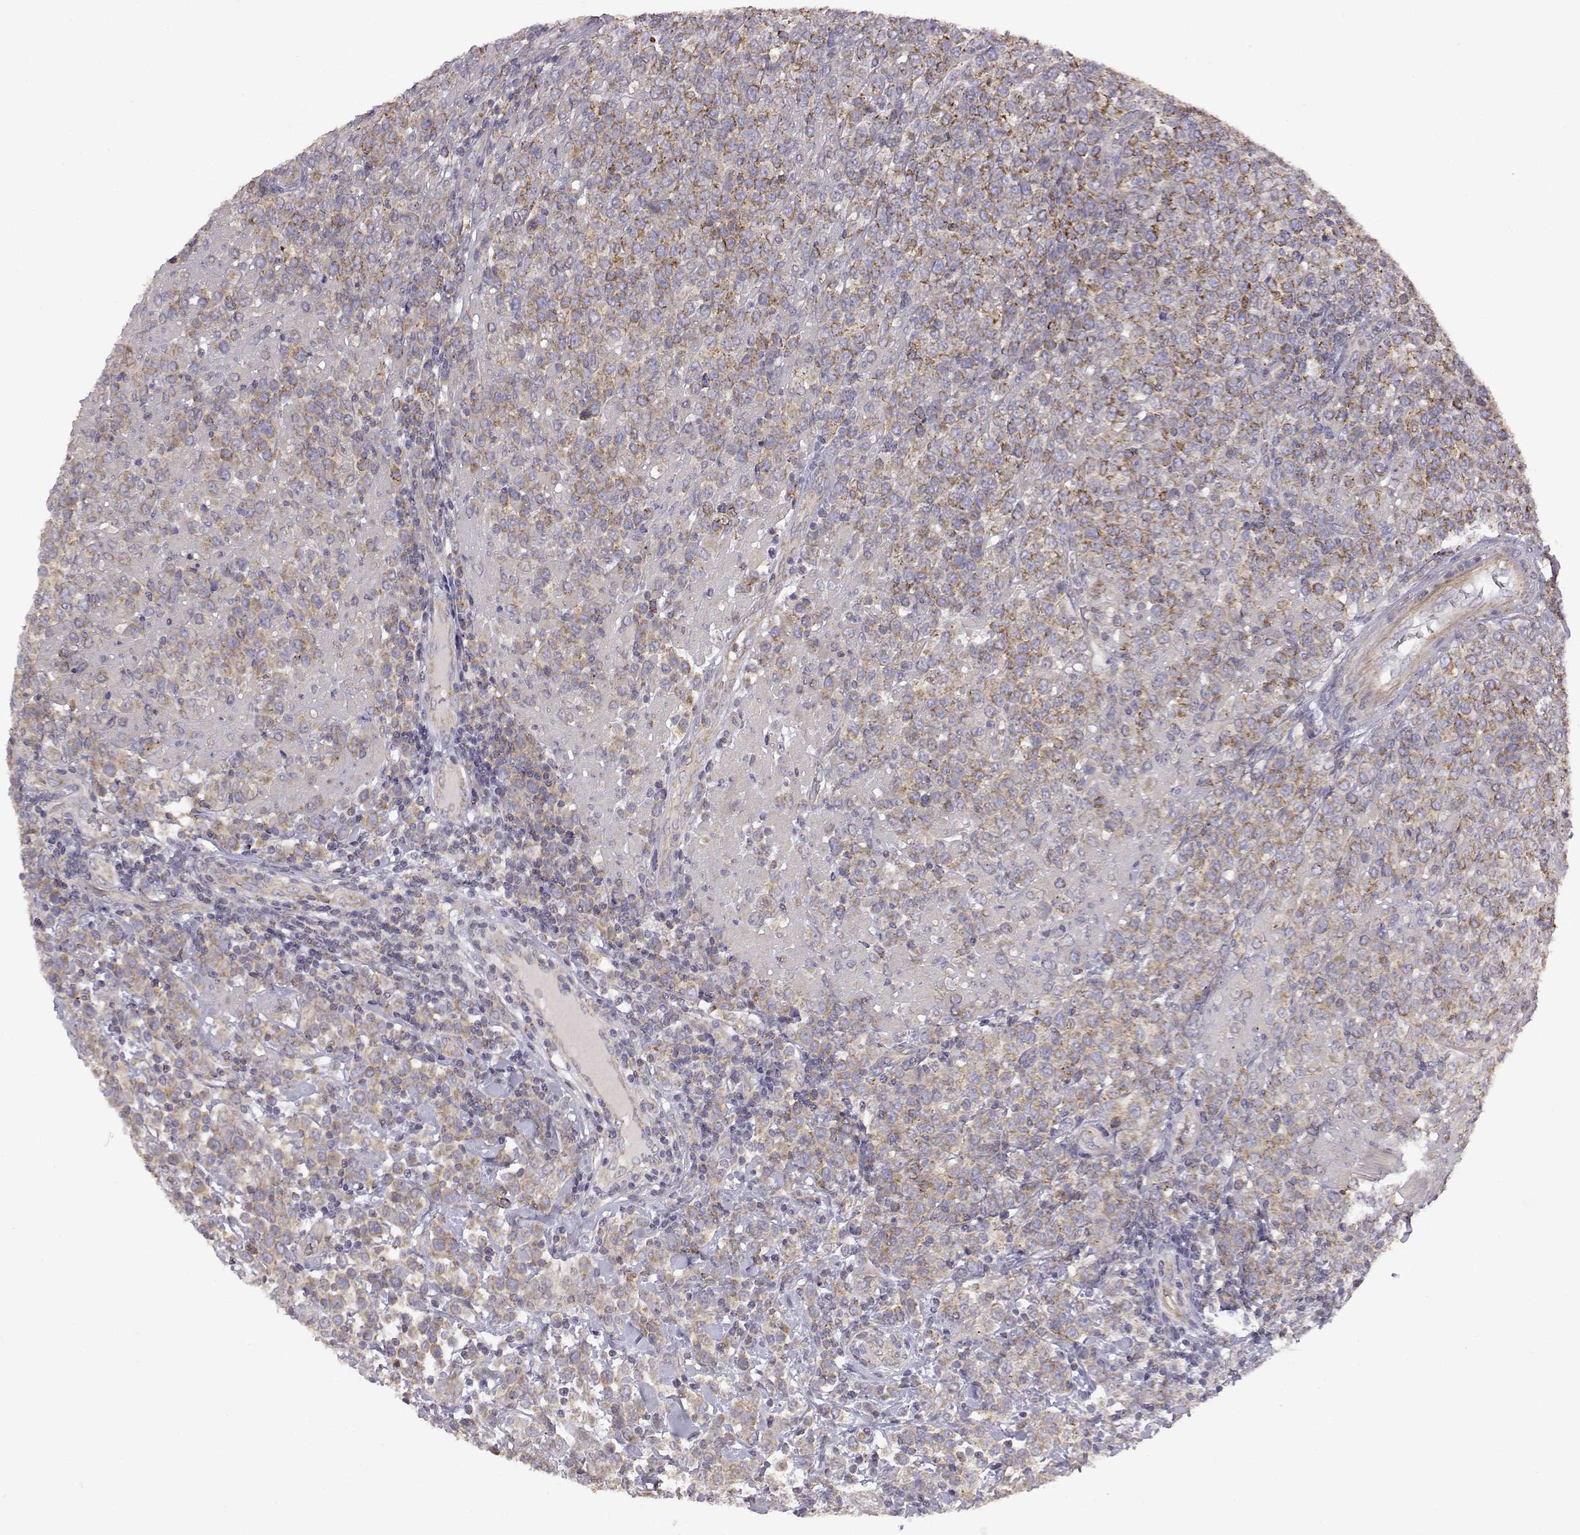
{"staining": {"intensity": "moderate", "quantity": "25%-75%", "location": "cytoplasmic/membranous"}, "tissue": "lymphoma", "cell_type": "Tumor cells", "image_type": "cancer", "snomed": [{"axis": "morphology", "description": "Malignant lymphoma, non-Hodgkin's type, High grade"}, {"axis": "topography", "description": "Soft tissue"}], "caption": "Immunohistochemical staining of human malignant lymphoma, non-Hodgkin's type (high-grade) reveals medium levels of moderate cytoplasmic/membranous staining in about 25%-75% of tumor cells.", "gene": "DDC", "patient": {"sex": "female", "age": 56}}